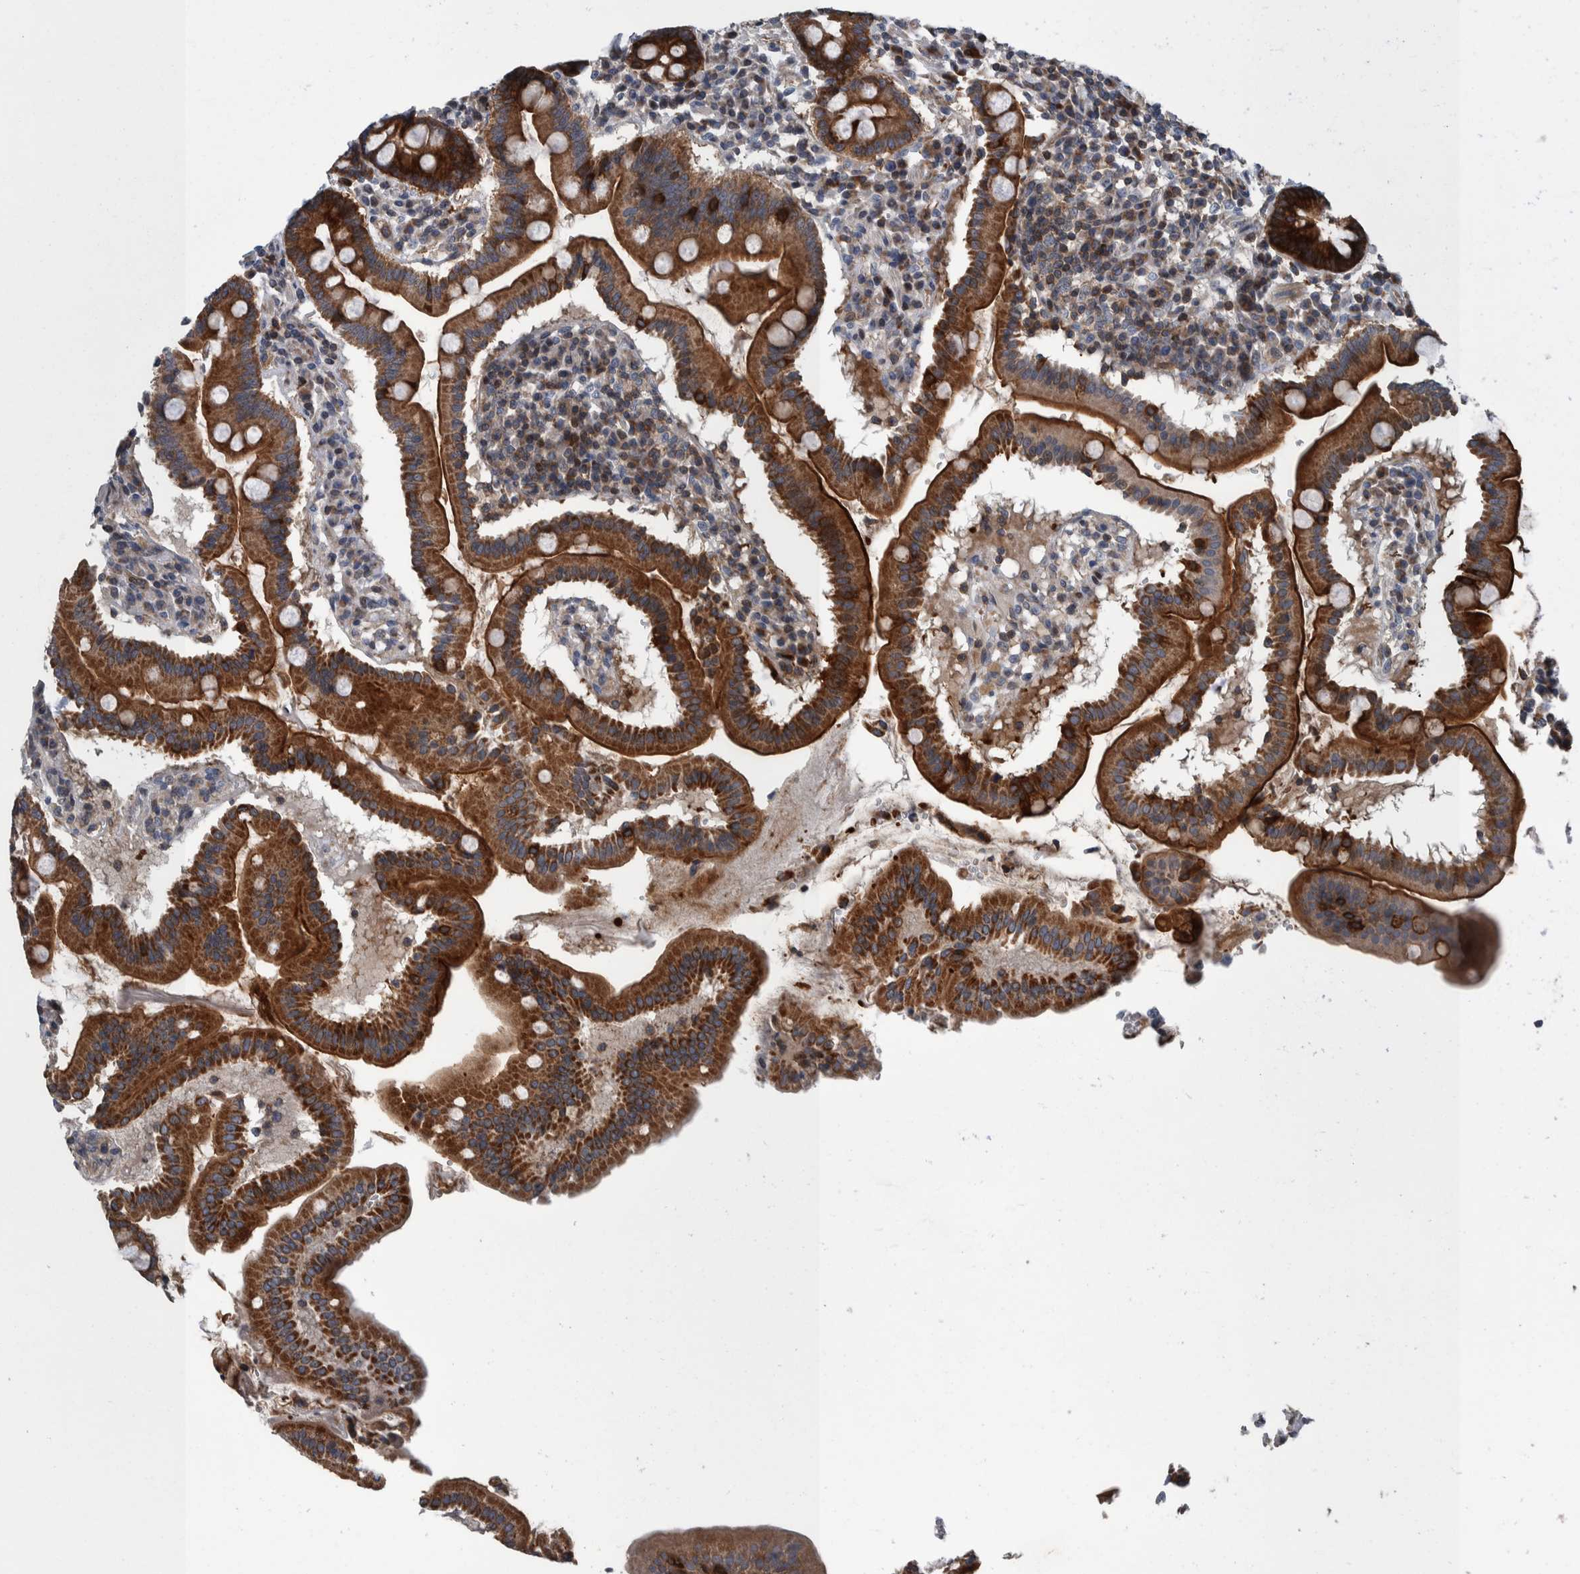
{"staining": {"intensity": "strong", "quantity": ">75%", "location": "cytoplasmic/membranous"}, "tissue": "duodenum", "cell_type": "Glandular cells", "image_type": "normal", "snomed": [{"axis": "morphology", "description": "Normal tissue, NOS"}, {"axis": "topography", "description": "Duodenum"}], "caption": "Protein positivity by IHC demonstrates strong cytoplasmic/membranous expression in approximately >75% of glandular cells in benign duodenum.", "gene": "BAIAP2L1", "patient": {"sex": "male", "age": 50}}